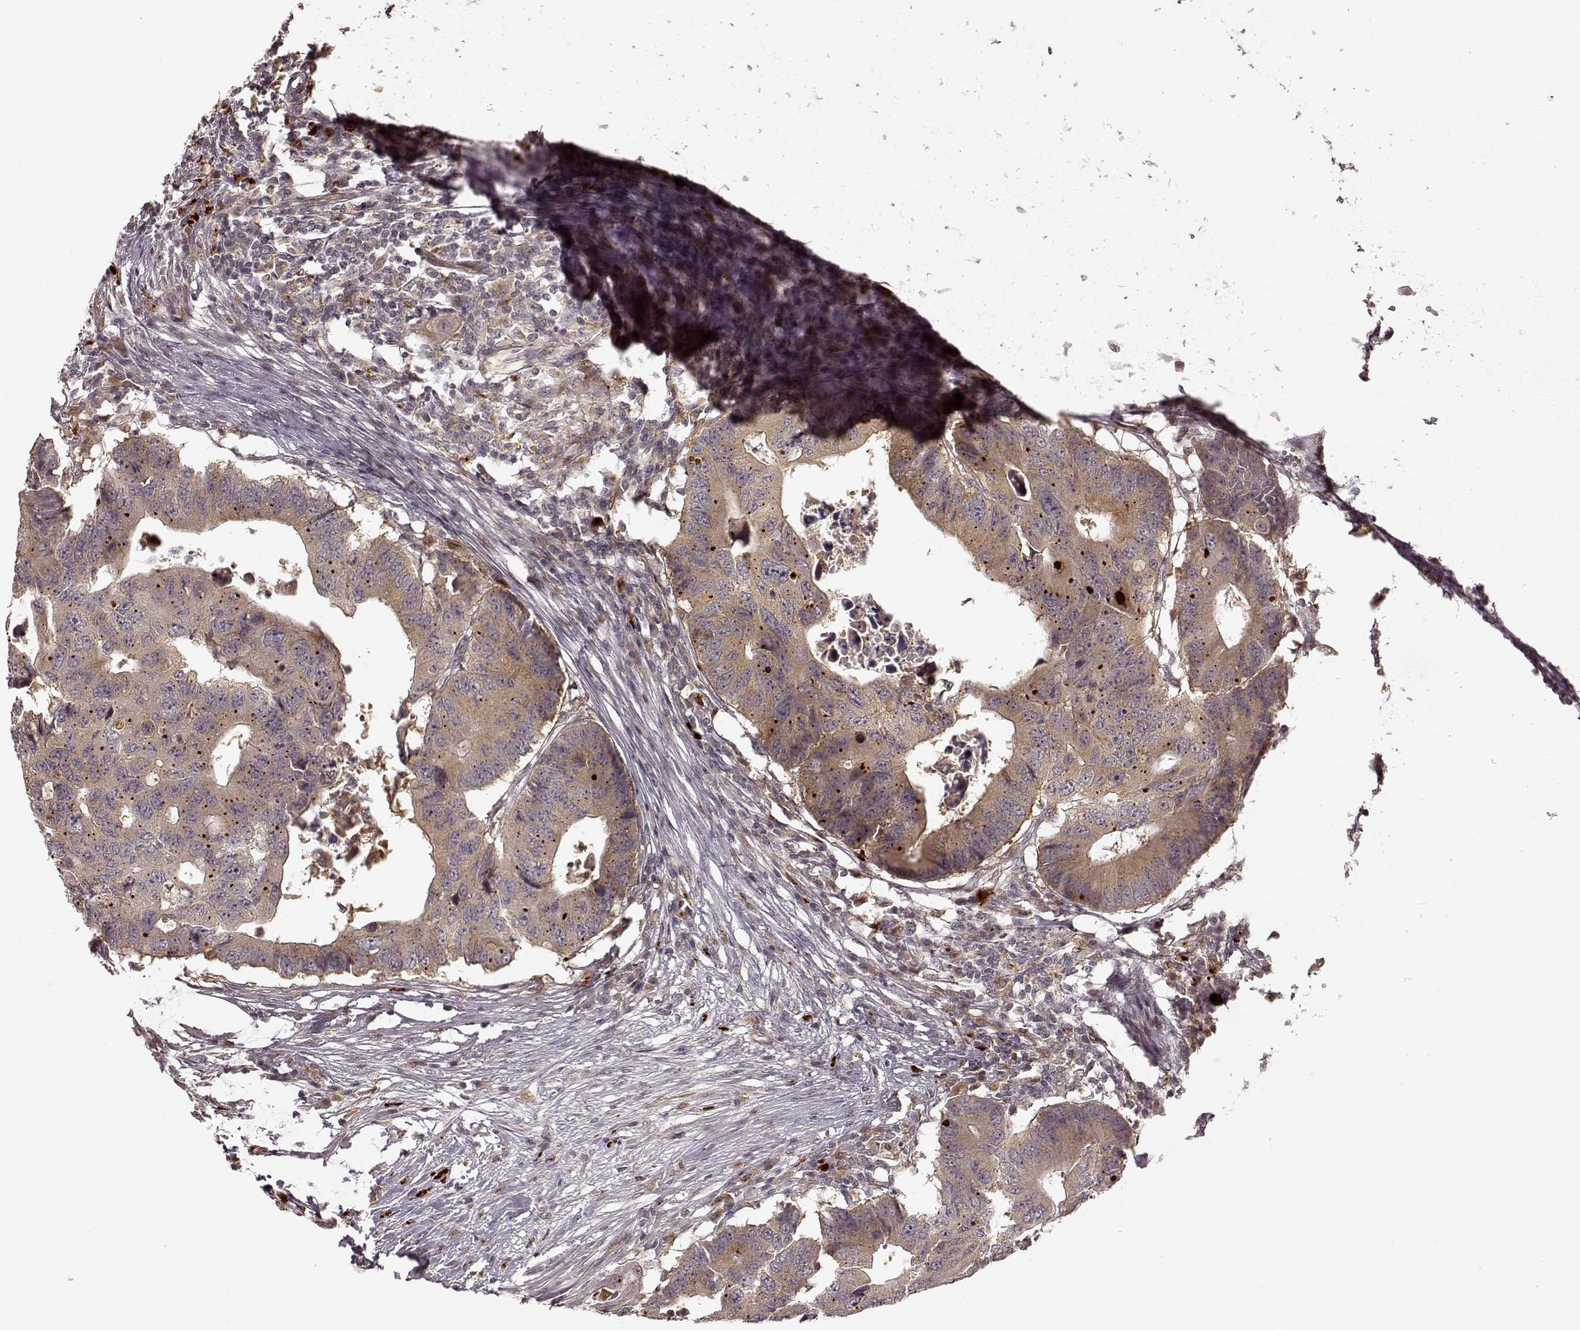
{"staining": {"intensity": "weak", "quantity": ">75%", "location": "cytoplasmic/membranous"}, "tissue": "colorectal cancer", "cell_type": "Tumor cells", "image_type": "cancer", "snomed": [{"axis": "morphology", "description": "Adenocarcinoma, NOS"}, {"axis": "topography", "description": "Colon"}], "caption": "About >75% of tumor cells in human colorectal cancer (adenocarcinoma) show weak cytoplasmic/membranous protein positivity as visualized by brown immunohistochemical staining.", "gene": "SLC12A9", "patient": {"sex": "male", "age": 71}}